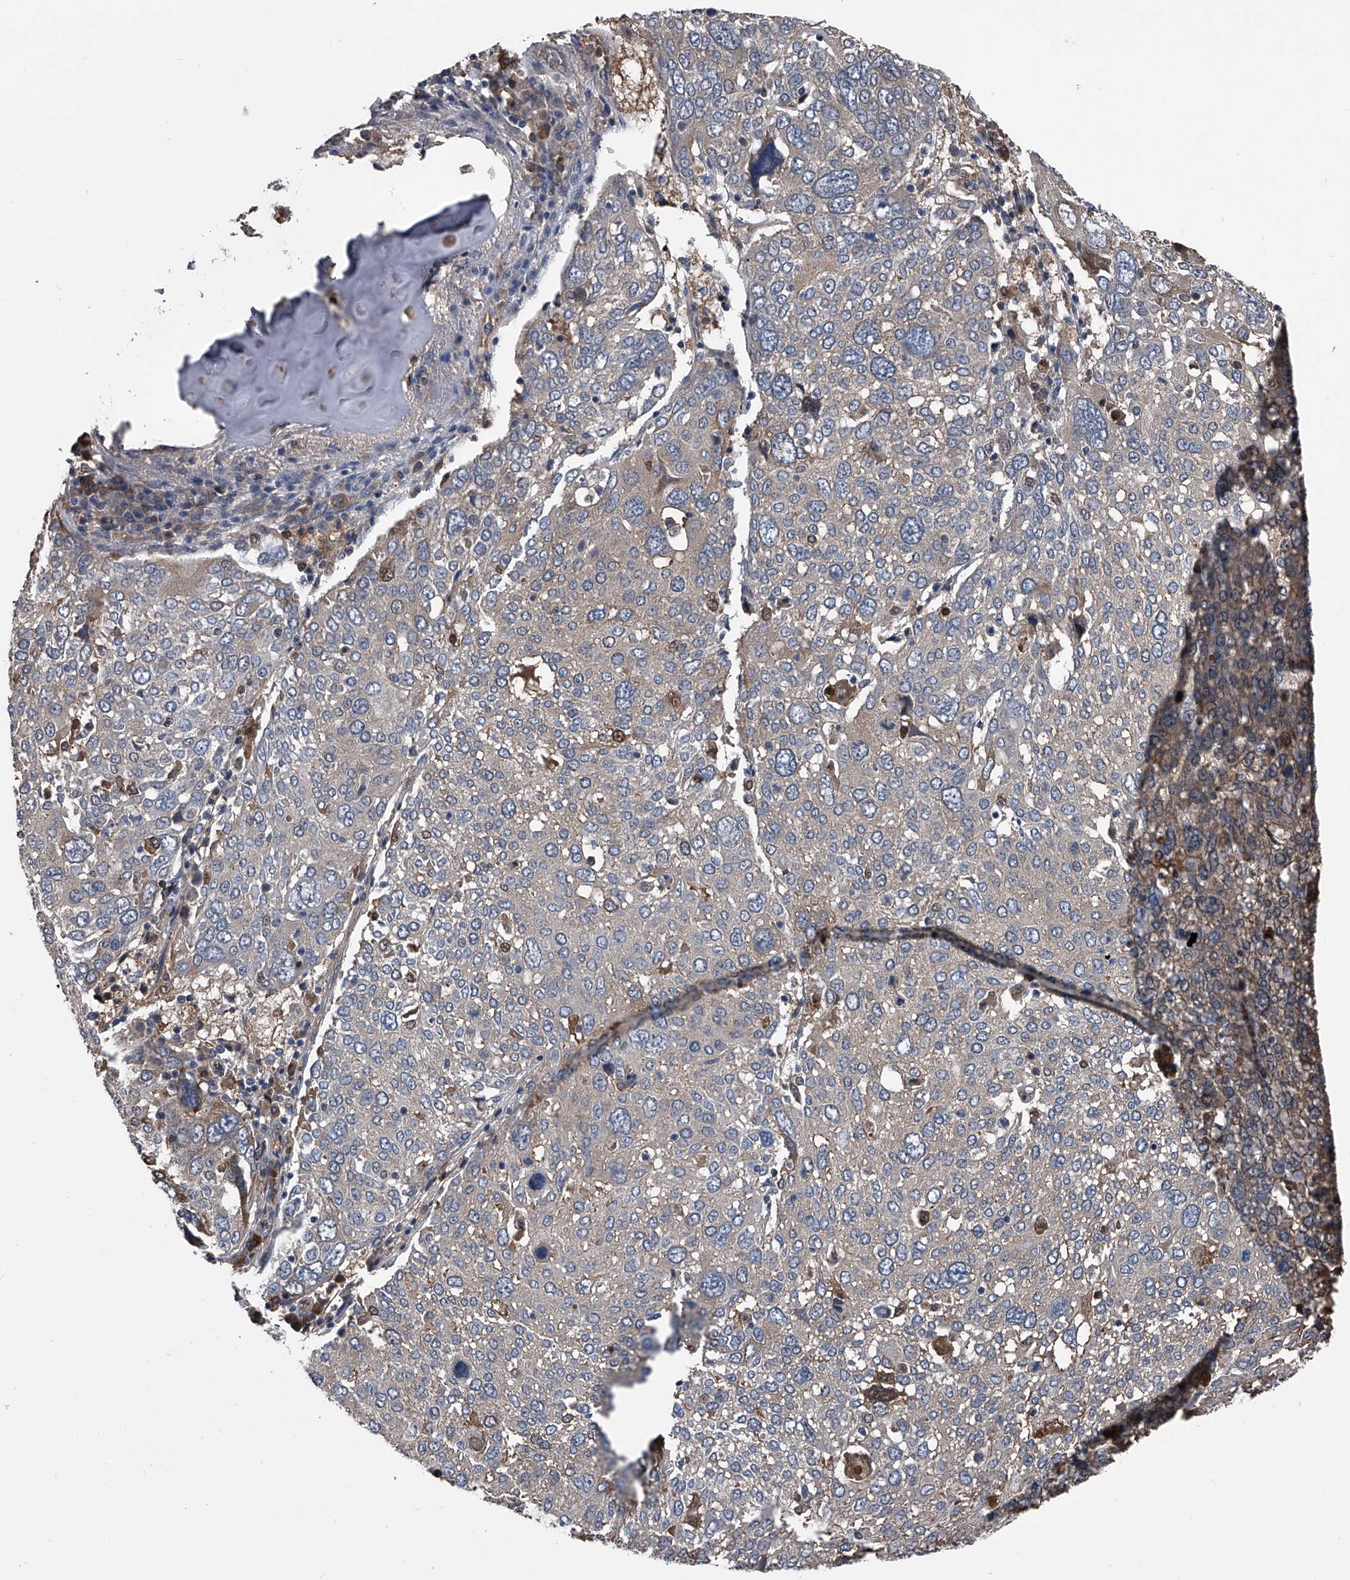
{"staining": {"intensity": "weak", "quantity": "<25%", "location": "cytoplasmic/membranous"}, "tissue": "lung cancer", "cell_type": "Tumor cells", "image_type": "cancer", "snomed": [{"axis": "morphology", "description": "Squamous cell carcinoma, NOS"}, {"axis": "topography", "description": "Lung"}], "caption": "Lung cancer stained for a protein using immunohistochemistry (IHC) displays no expression tumor cells.", "gene": "KIF13A", "patient": {"sex": "male", "age": 65}}